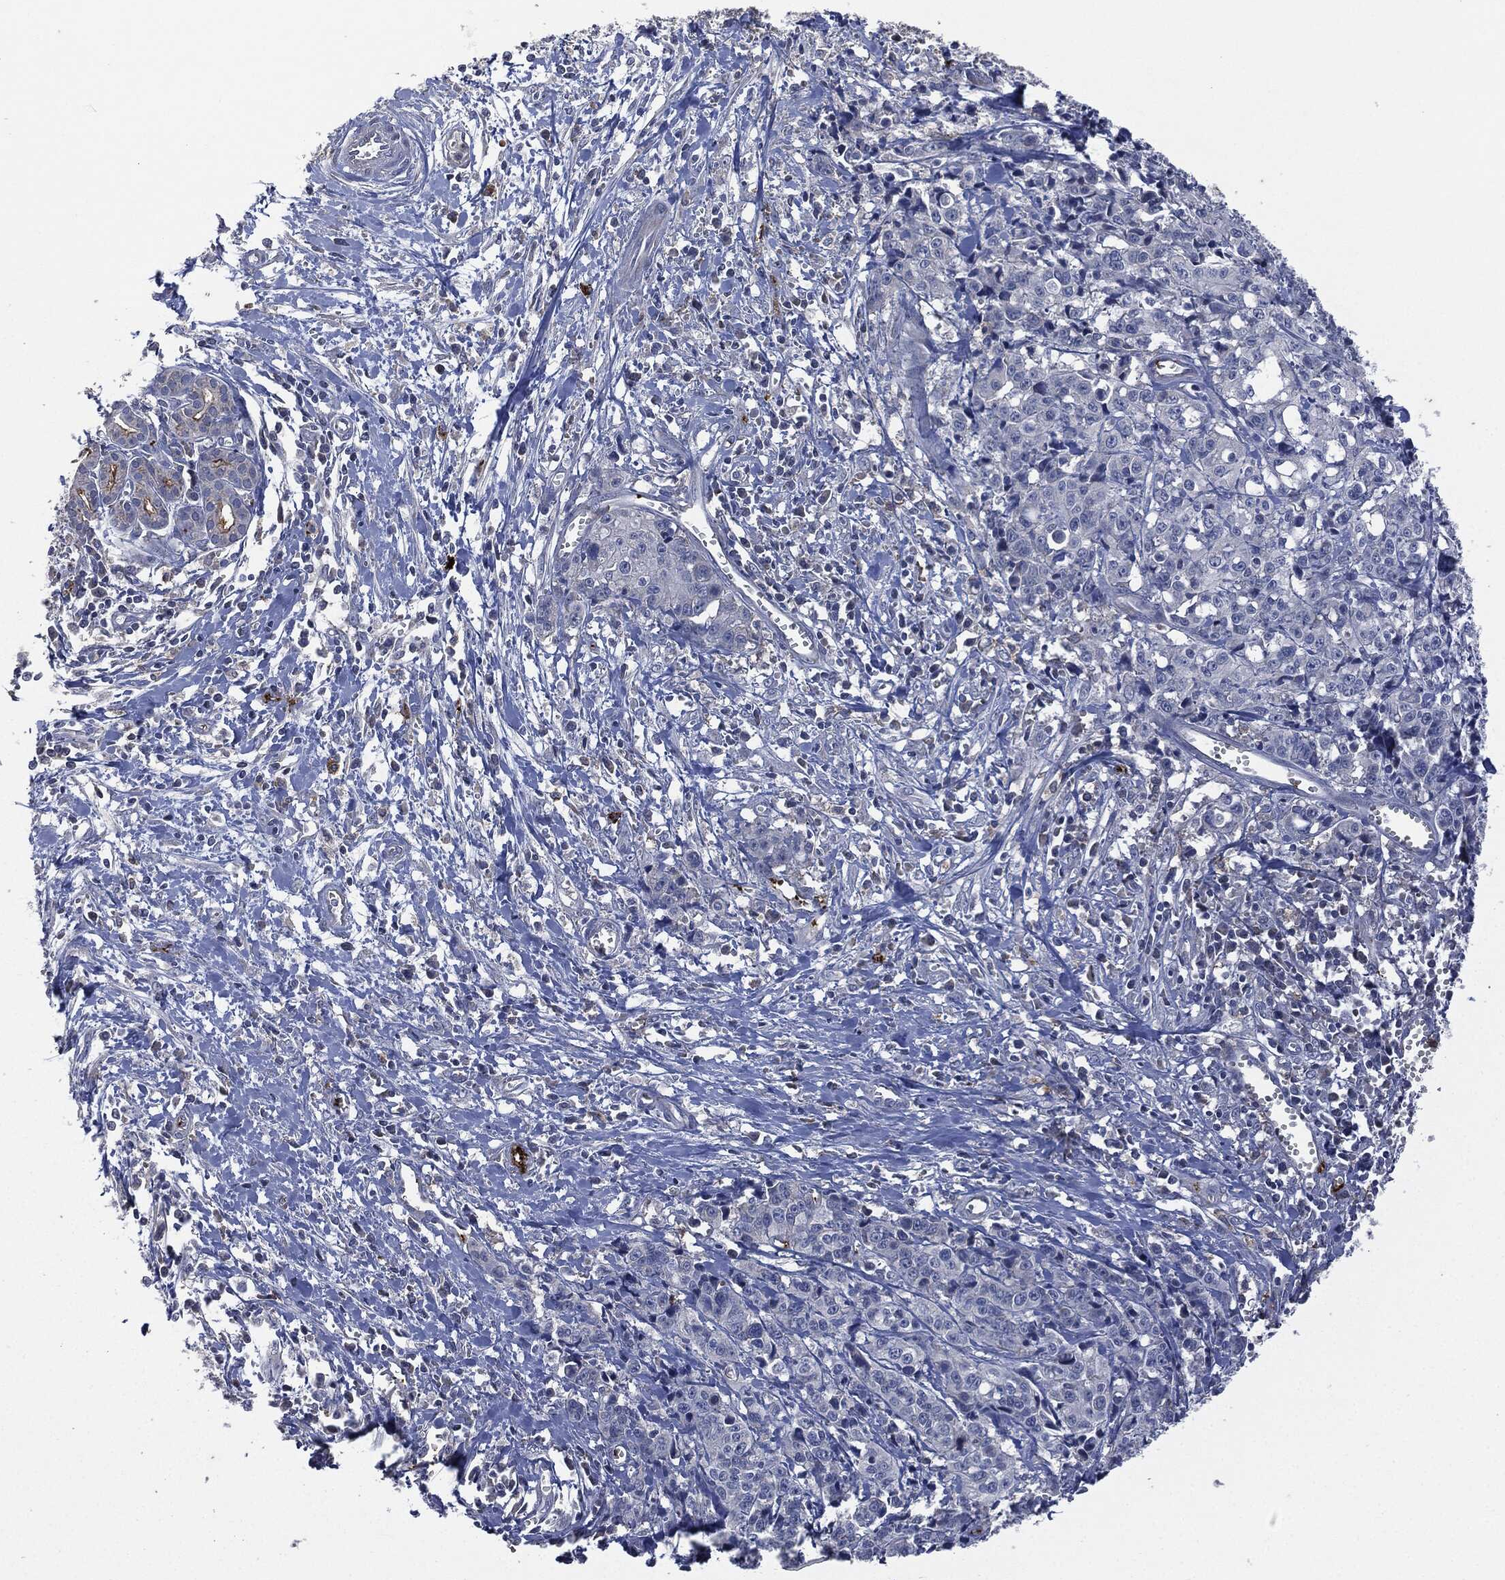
{"staining": {"intensity": "negative", "quantity": "none", "location": "none"}, "tissue": "pancreatic cancer", "cell_type": "Tumor cells", "image_type": "cancer", "snomed": [{"axis": "morphology", "description": "Adenocarcinoma, NOS"}, {"axis": "topography", "description": "Pancreas"}], "caption": "Histopathology image shows no protein staining in tumor cells of pancreatic cancer tissue.", "gene": "CD33", "patient": {"sex": "male", "age": 64}}